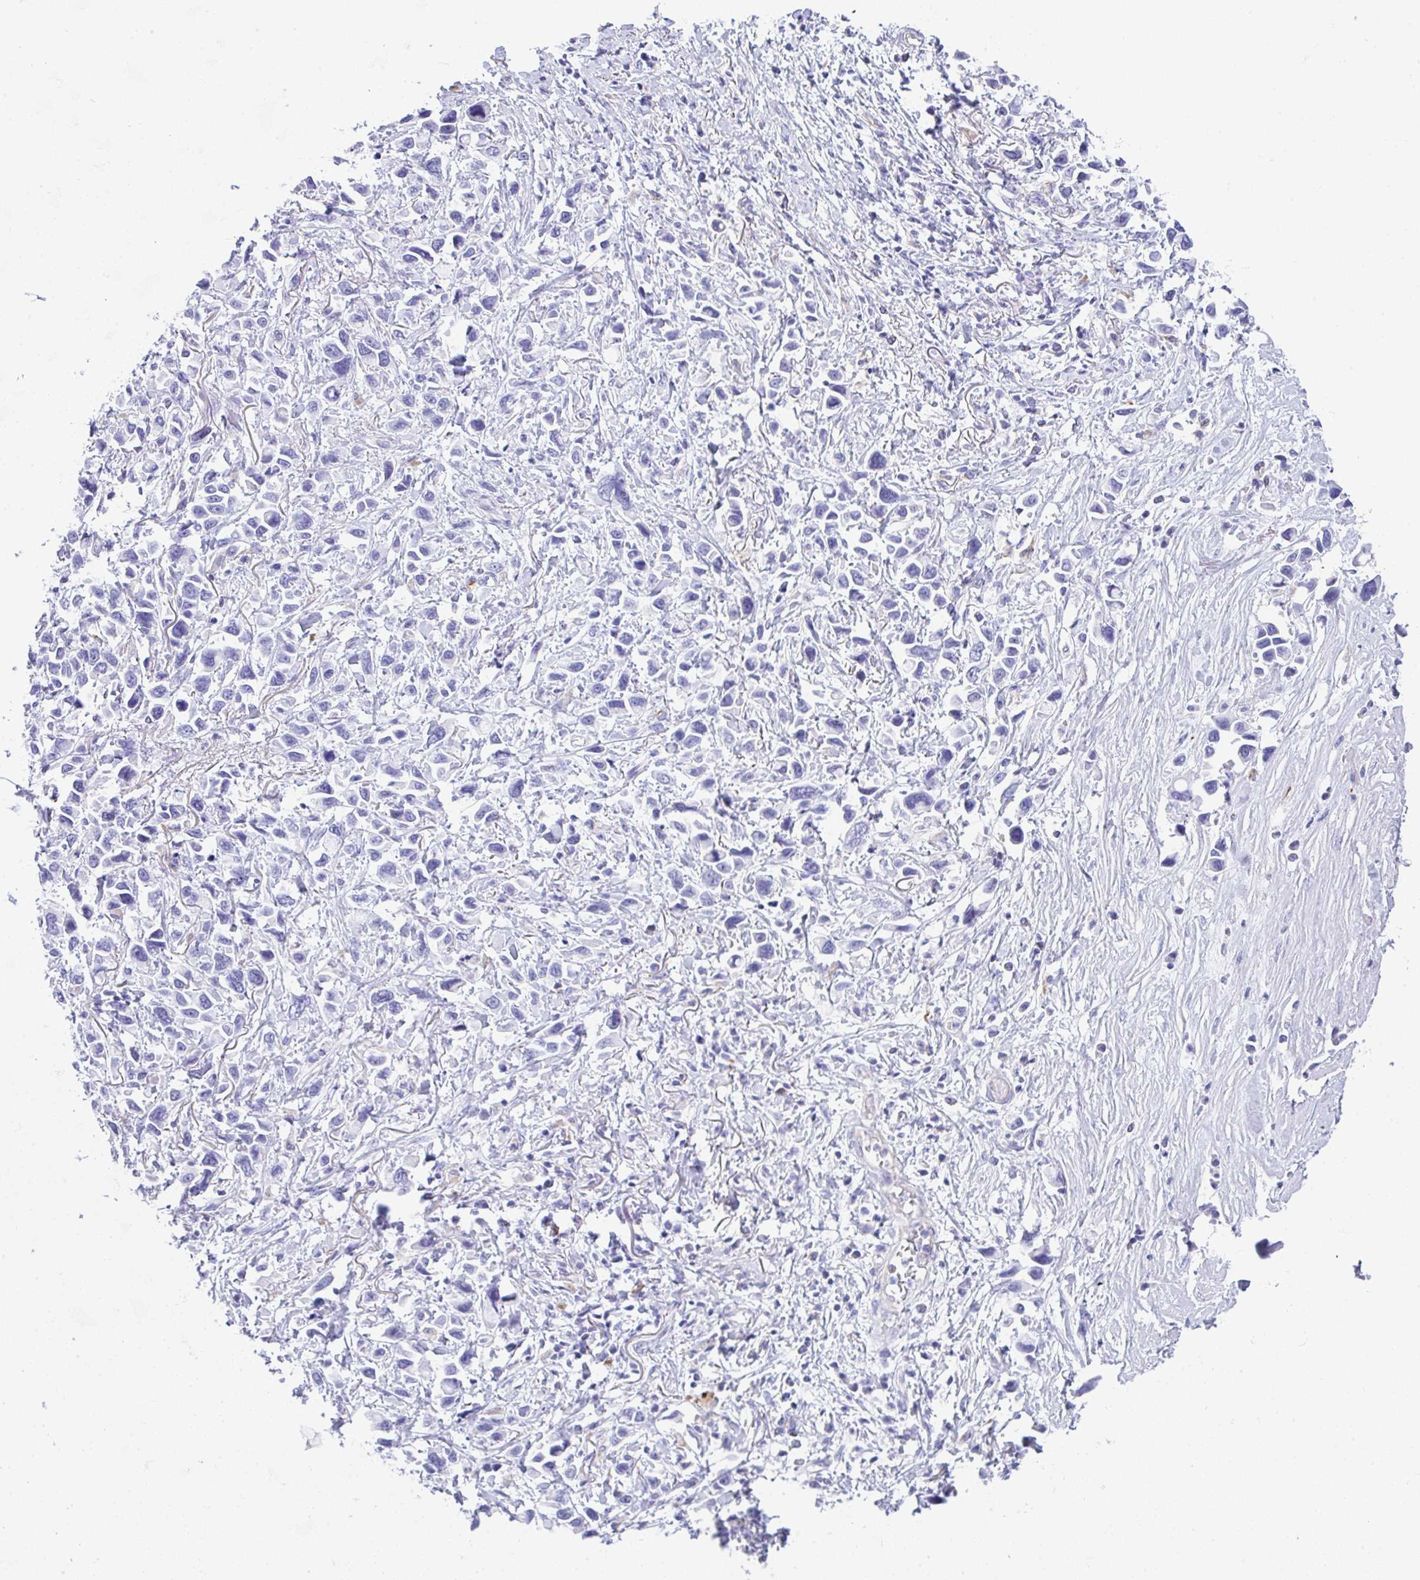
{"staining": {"intensity": "negative", "quantity": "none", "location": "none"}, "tissue": "stomach cancer", "cell_type": "Tumor cells", "image_type": "cancer", "snomed": [{"axis": "morphology", "description": "Adenocarcinoma, NOS"}, {"axis": "topography", "description": "Stomach"}], "caption": "The image exhibits no staining of tumor cells in stomach cancer.", "gene": "NDUFAF8", "patient": {"sex": "female", "age": 81}}